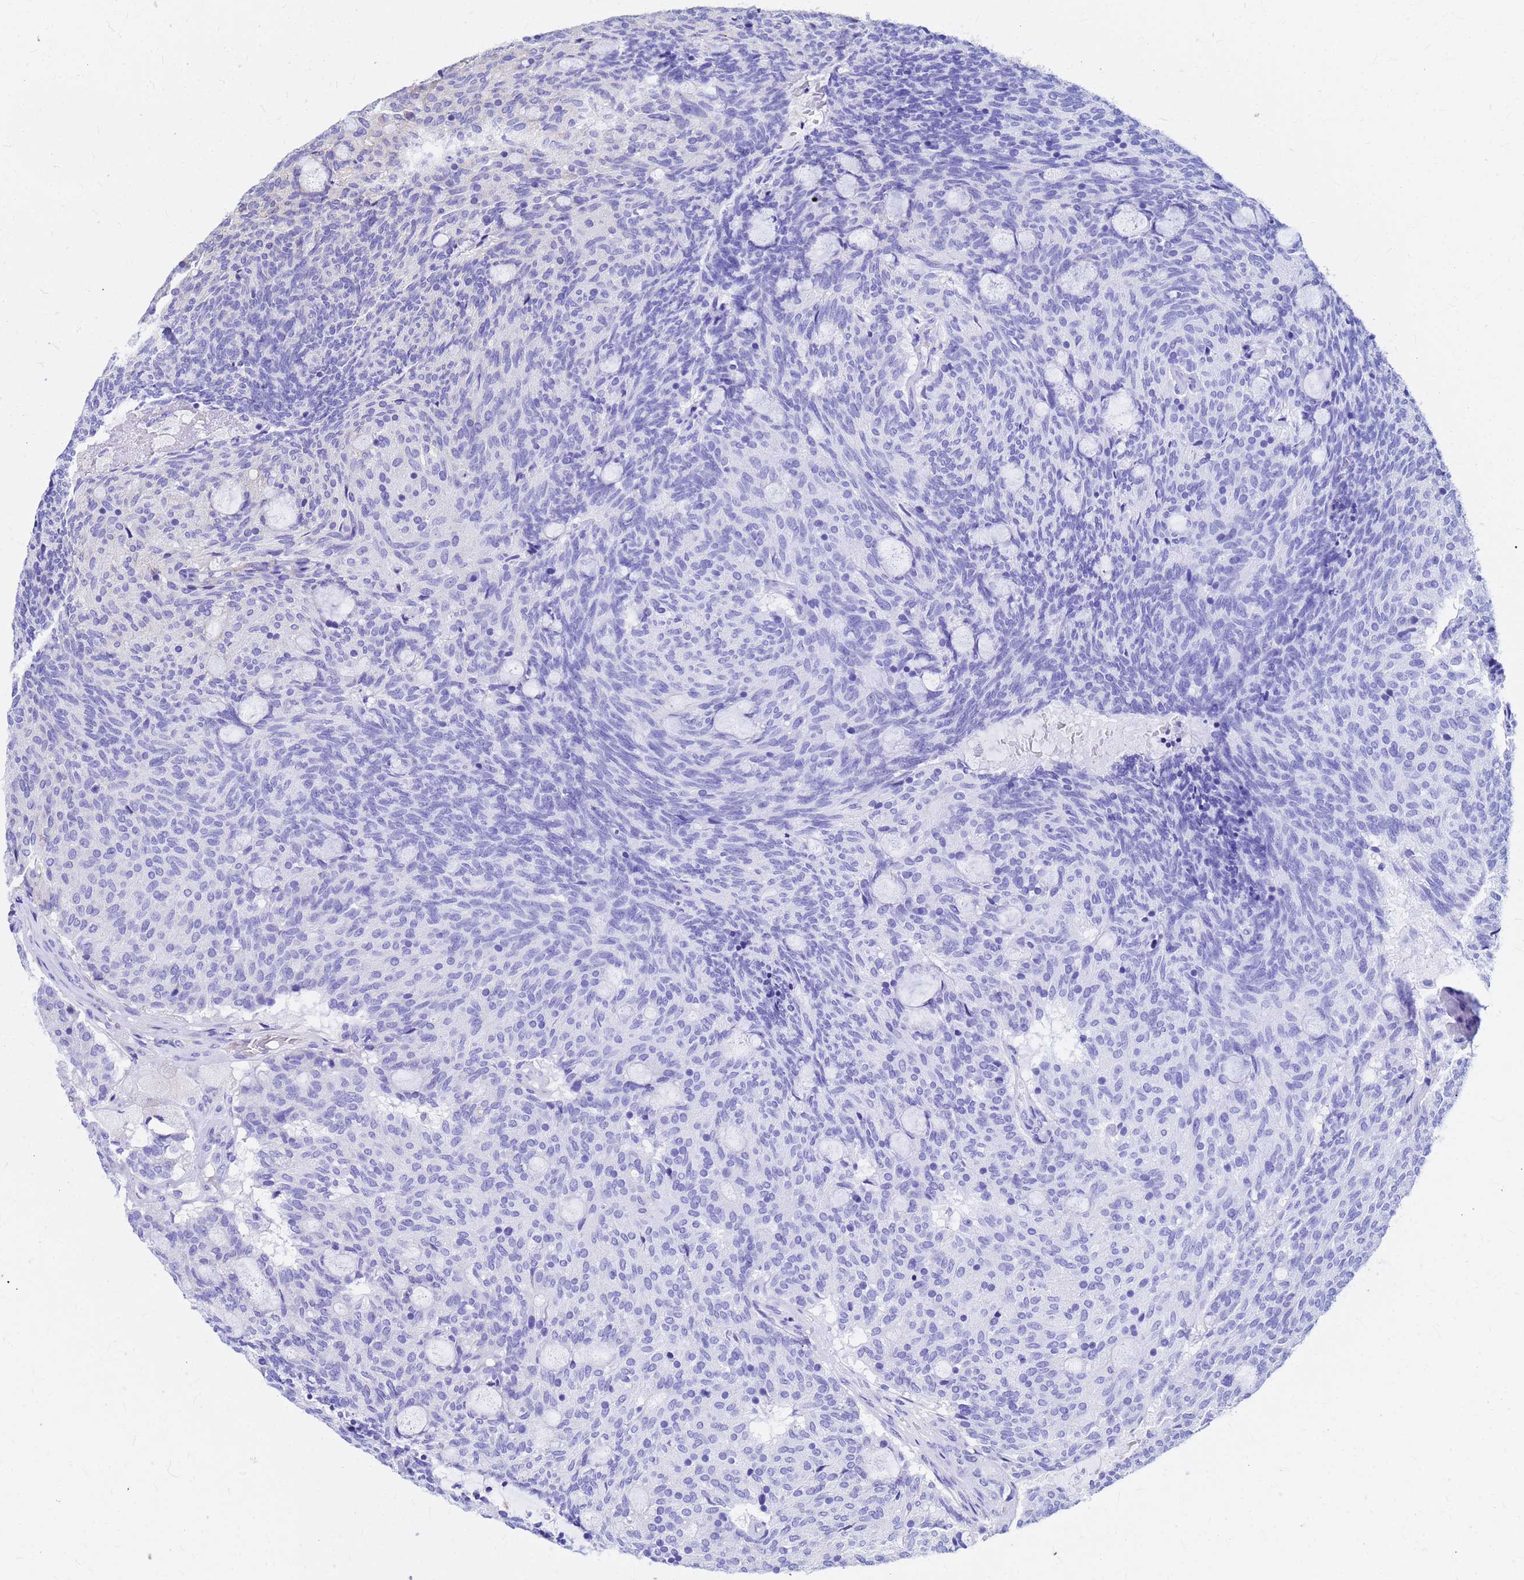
{"staining": {"intensity": "weak", "quantity": "<25%", "location": "cytoplasmic/membranous"}, "tissue": "carcinoid", "cell_type": "Tumor cells", "image_type": "cancer", "snomed": [{"axis": "morphology", "description": "Carcinoid, malignant, NOS"}, {"axis": "topography", "description": "Pancreas"}], "caption": "IHC image of neoplastic tissue: human carcinoid stained with DAB demonstrates no significant protein positivity in tumor cells.", "gene": "NOSTRIN", "patient": {"sex": "female", "age": 54}}